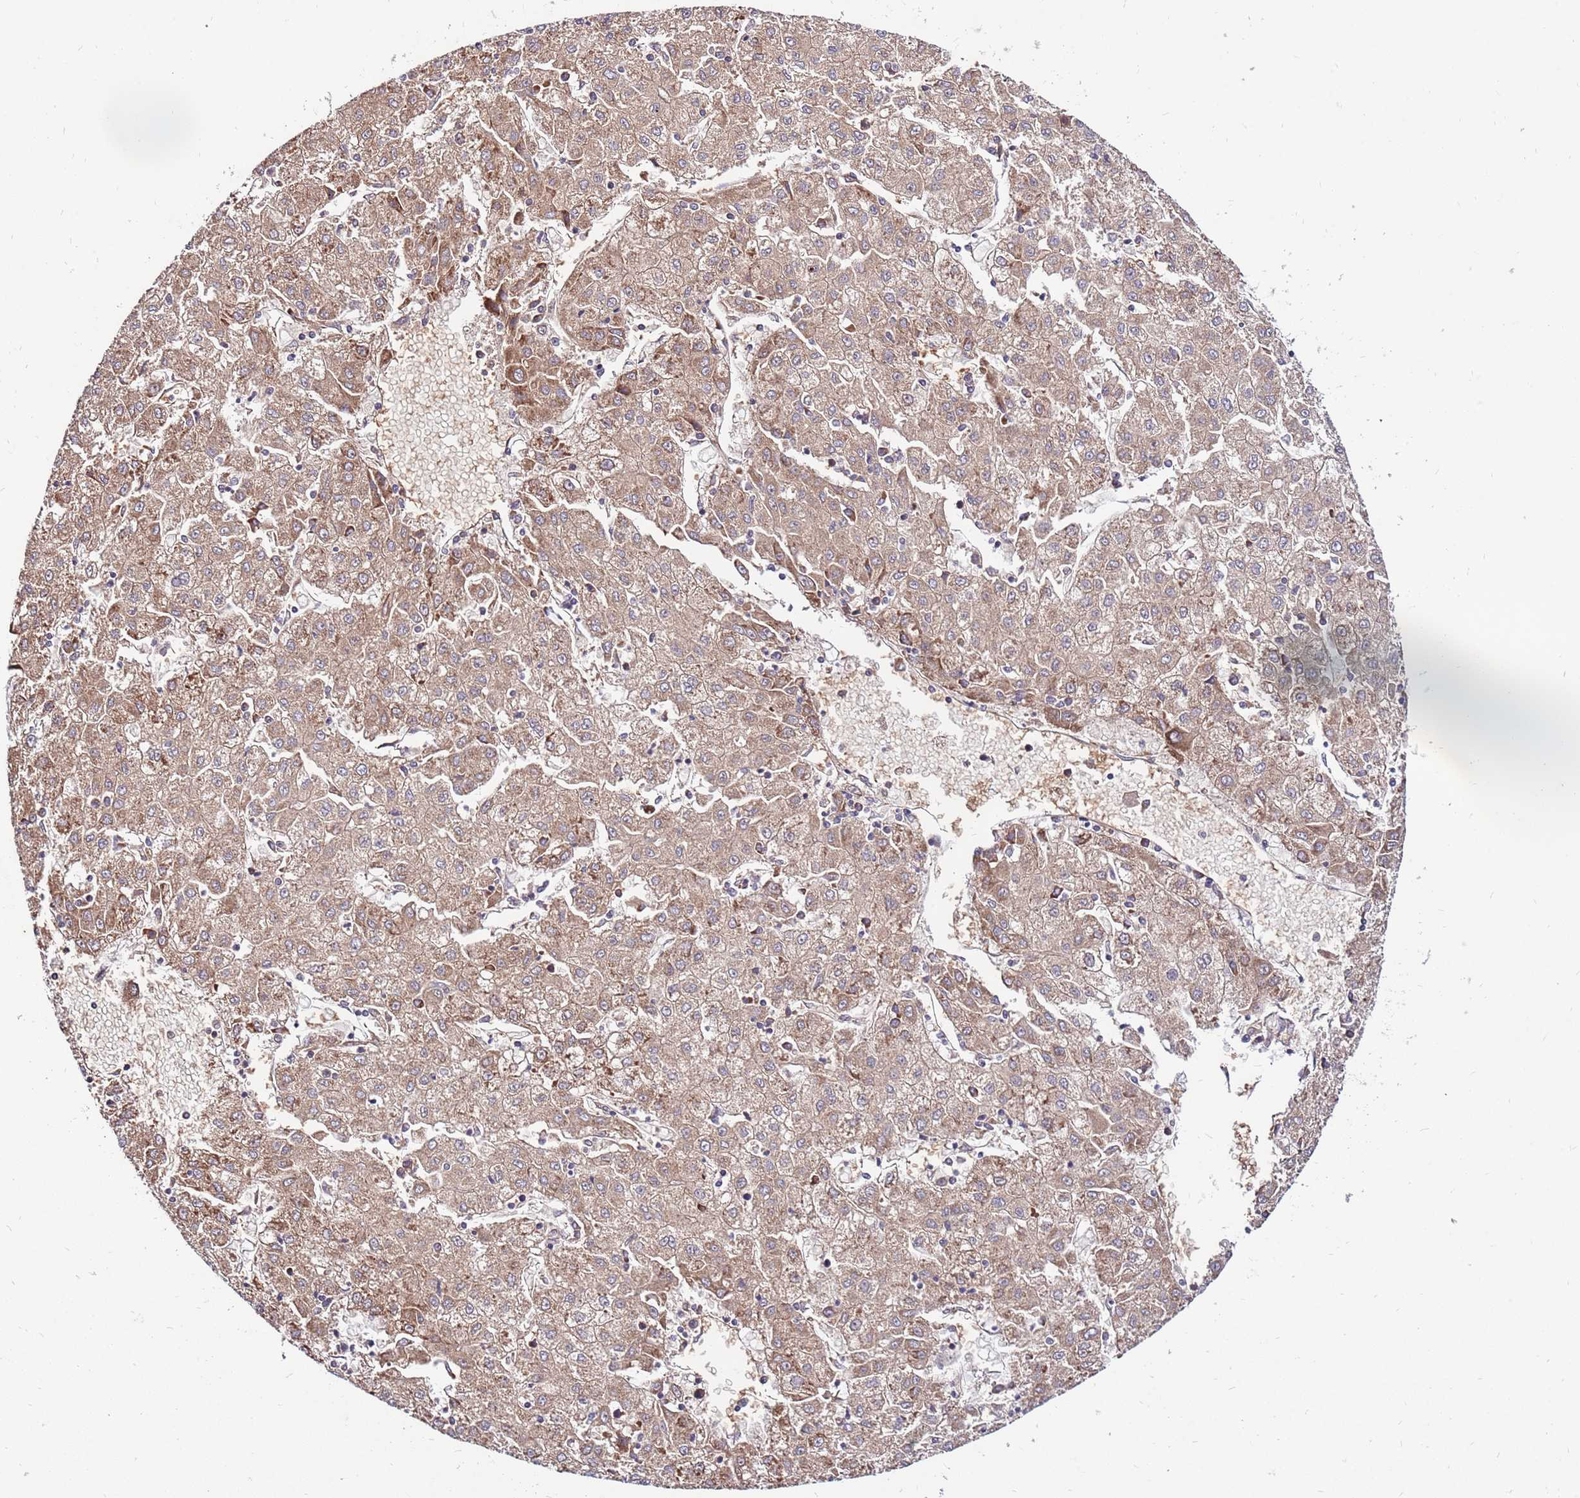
{"staining": {"intensity": "moderate", "quantity": "<25%", "location": "cytoplasmic/membranous"}, "tissue": "liver cancer", "cell_type": "Tumor cells", "image_type": "cancer", "snomed": [{"axis": "morphology", "description": "Carcinoma, Hepatocellular, NOS"}, {"axis": "topography", "description": "Liver"}], "caption": "Hepatocellular carcinoma (liver) stained for a protein reveals moderate cytoplasmic/membranous positivity in tumor cells.", "gene": "SLC44A5", "patient": {"sex": "male", "age": 72}}